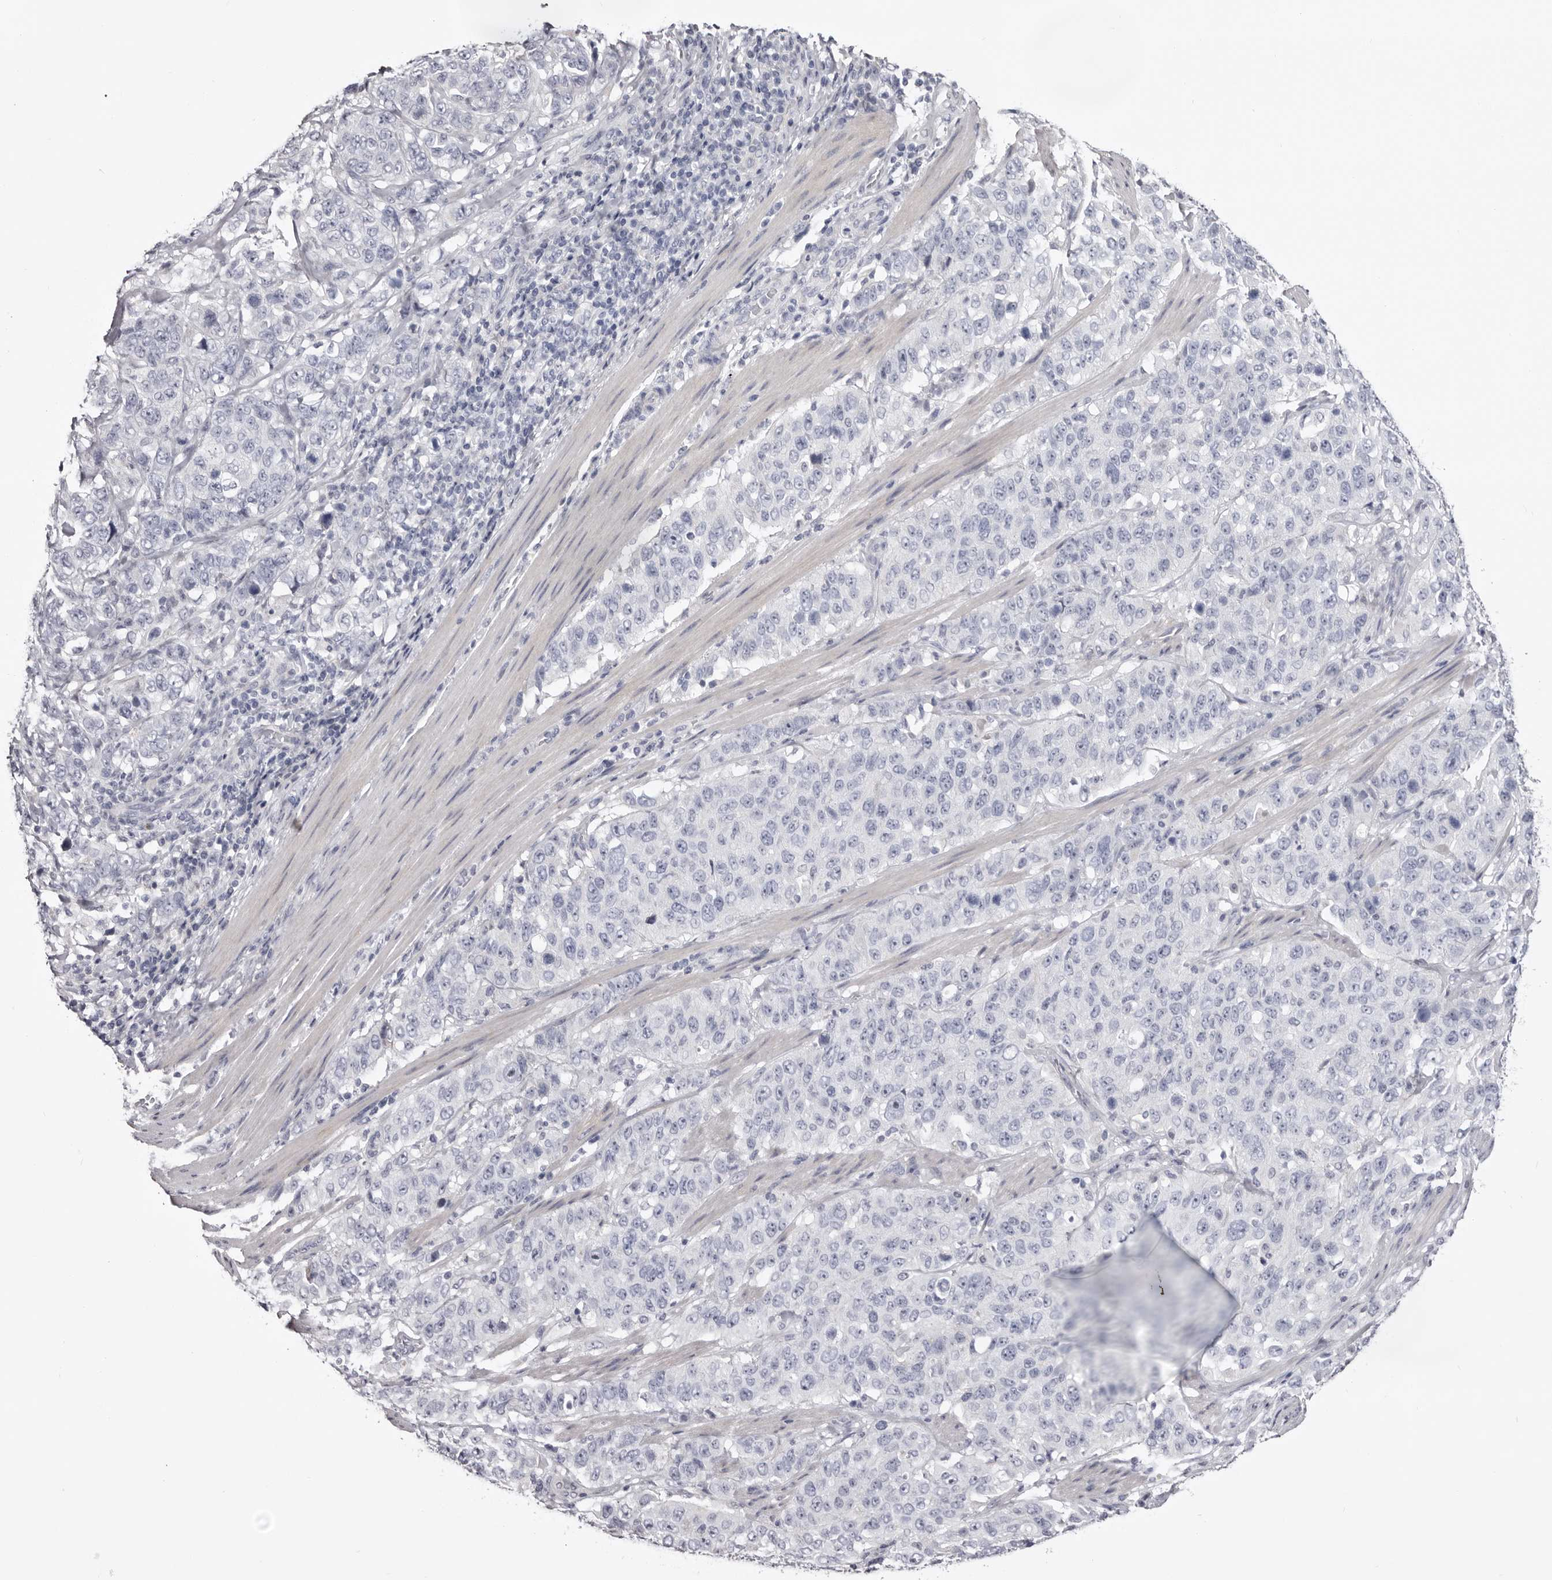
{"staining": {"intensity": "negative", "quantity": "none", "location": "none"}, "tissue": "stomach cancer", "cell_type": "Tumor cells", "image_type": "cancer", "snomed": [{"axis": "morphology", "description": "Adenocarcinoma, NOS"}, {"axis": "topography", "description": "Stomach"}], "caption": "Immunohistochemical staining of stomach adenocarcinoma reveals no significant staining in tumor cells.", "gene": "CASQ1", "patient": {"sex": "male", "age": 48}}